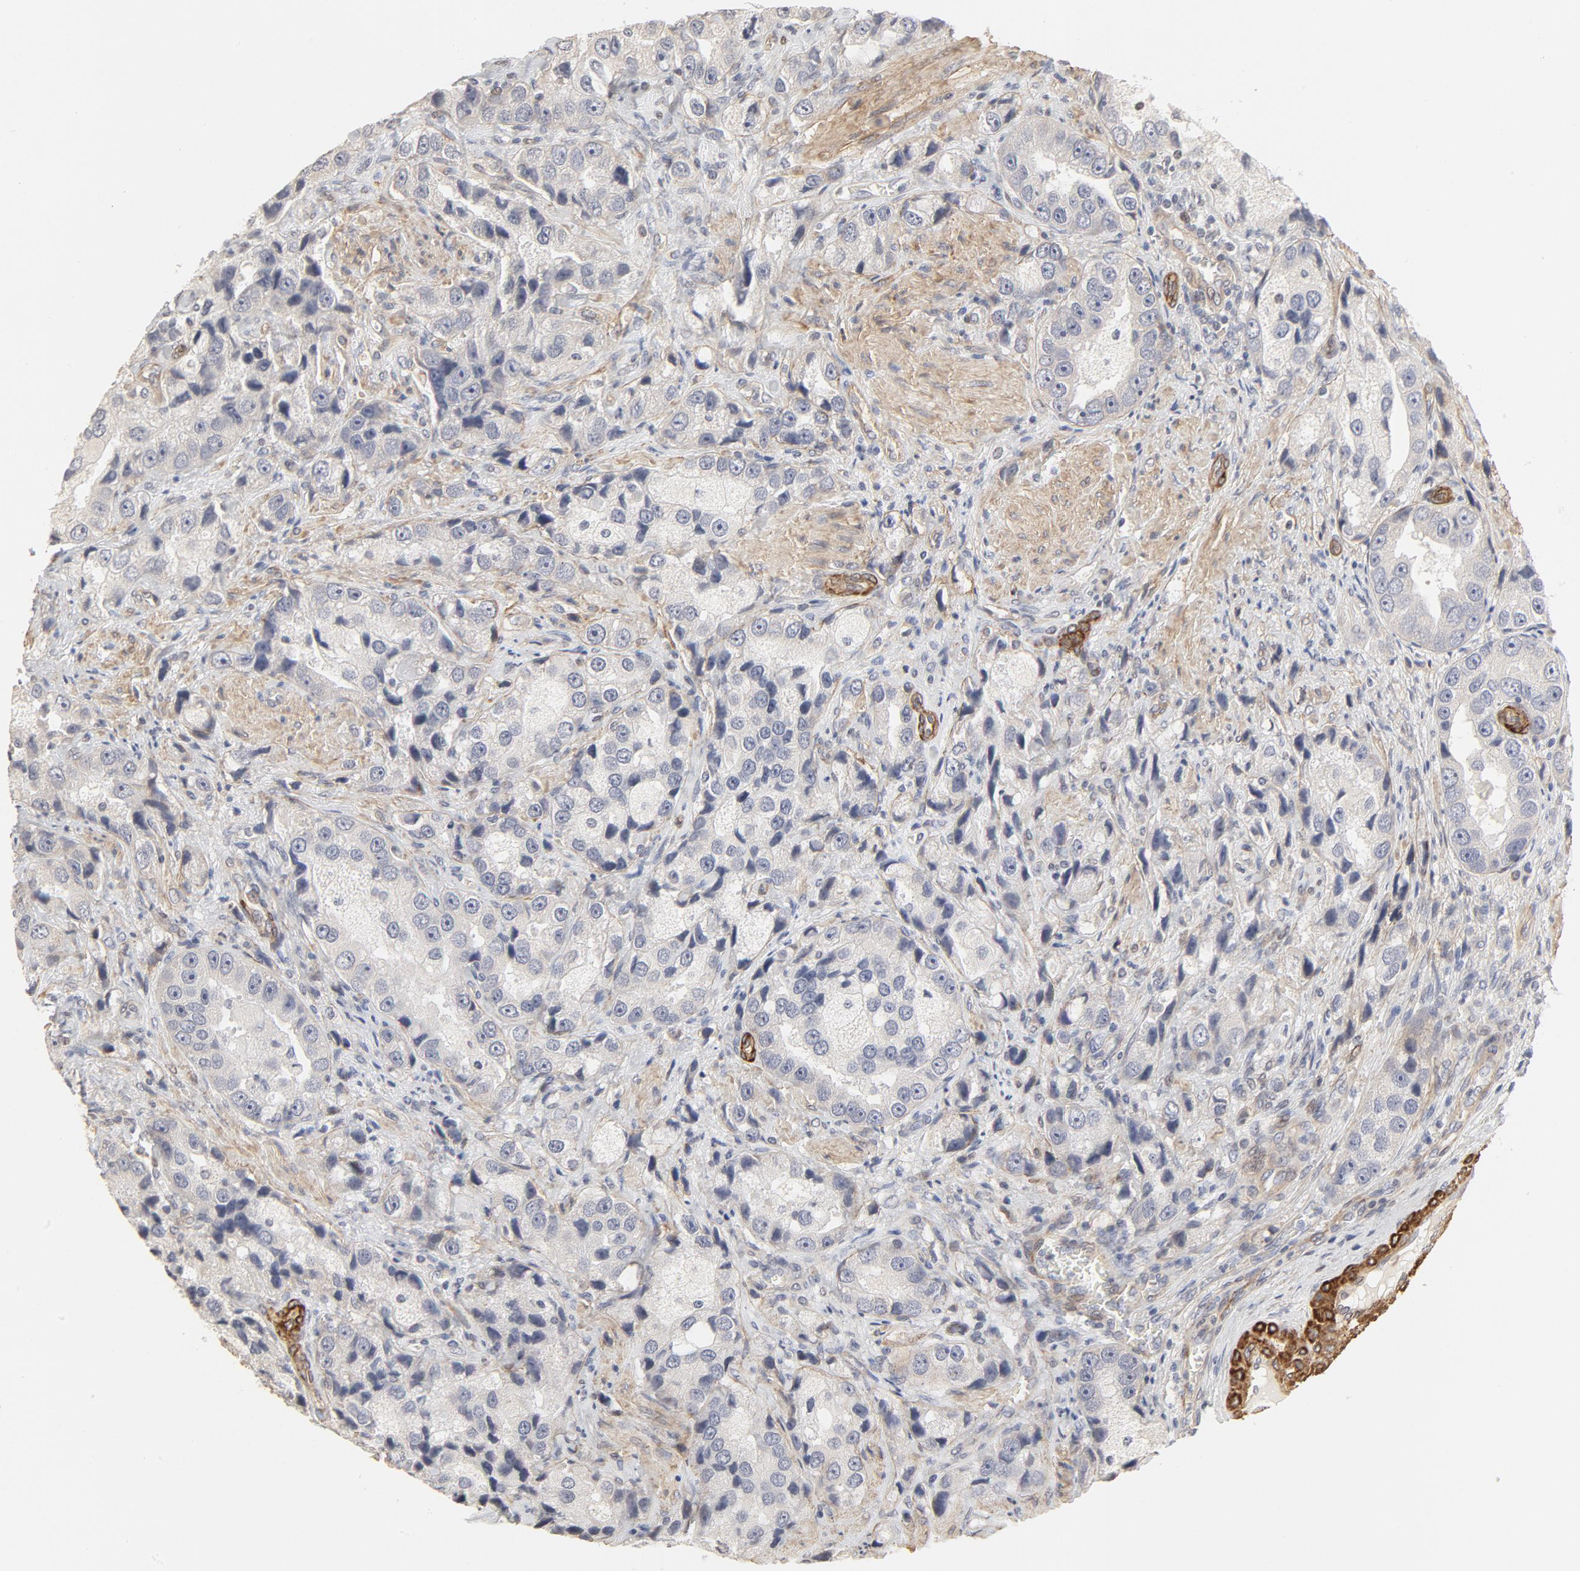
{"staining": {"intensity": "negative", "quantity": "none", "location": "none"}, "tissue": "prostate cancer", "cell_type": "Tumor cells", "image_type": "cancer", "snomed": [{"axis": "morphology", "description": "Adenocarcinoma, High grade"}, {"axis": "topography", "description": "Prostate"}], "caption": "A high-resolution histopathology image shows IHC staining of prostate cancer, which exhibits no significant positivity in tumor cells. The staining is performed using DAB brown chromogen with nuclei counter-stained in using hematoxylin.", "gene": "MAGED4", "patient": {"sex": "male", "age": 63}}